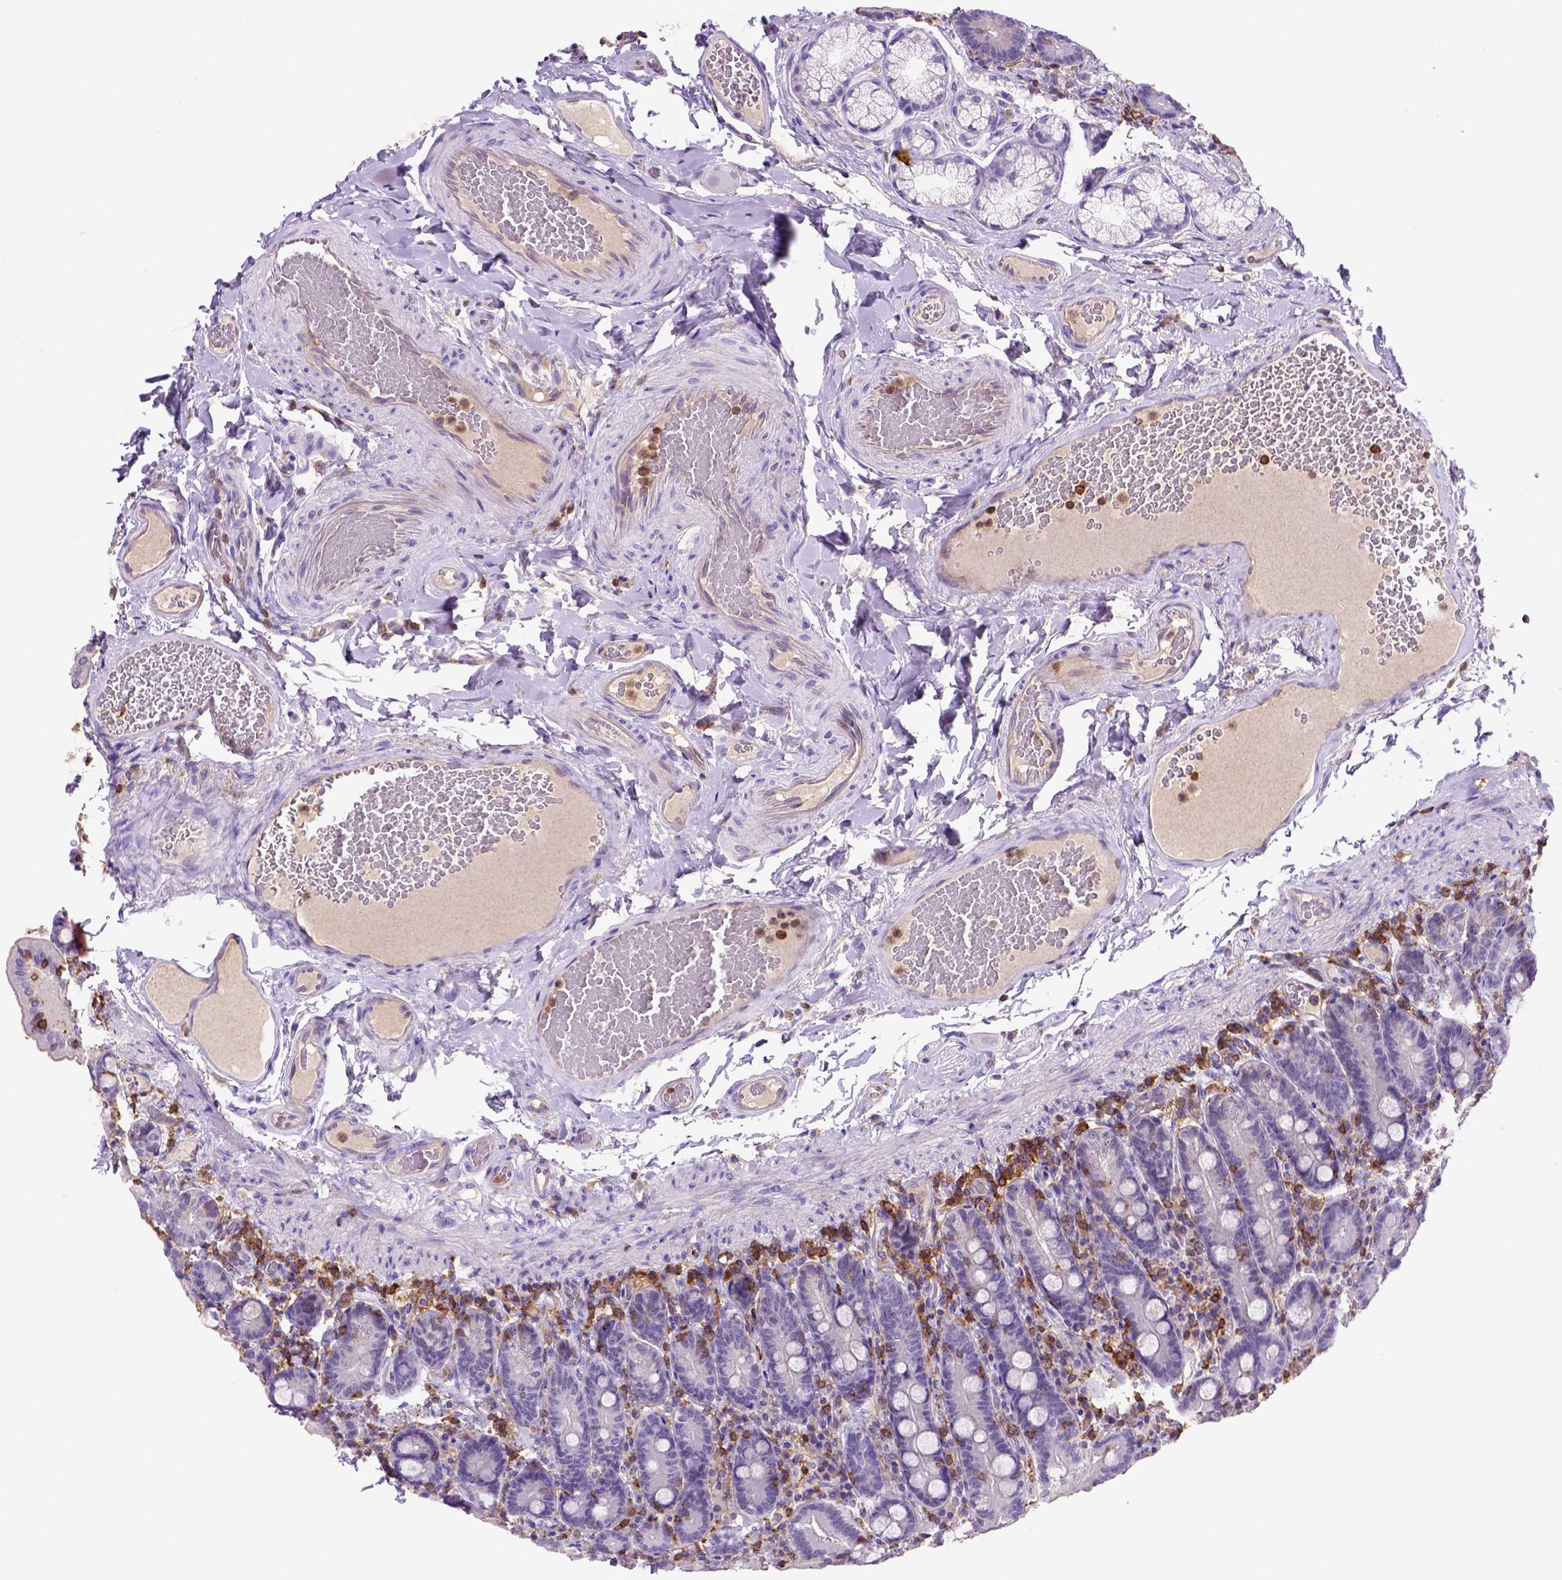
{"staining": {"intensity": "negative", "quantity": "none", "location": "none"}, "tissue": "duodenum", "cell_type": "Glandular cells", "image_type": "normal", "snomed": [{"axis": "morphology", "description": "Normal tissue, NOS"}, {"axis": "topography", "description": "Duodenum"}], "caption": "A photomicrograph of human duodenum is negative for staining in glandular cells. The staining is performed using DAB brown chromogen with nuclei counter-stained in using hematoxylin.", "gene": "INPP5D", "patient": {"sex": "female", "age": 62}}